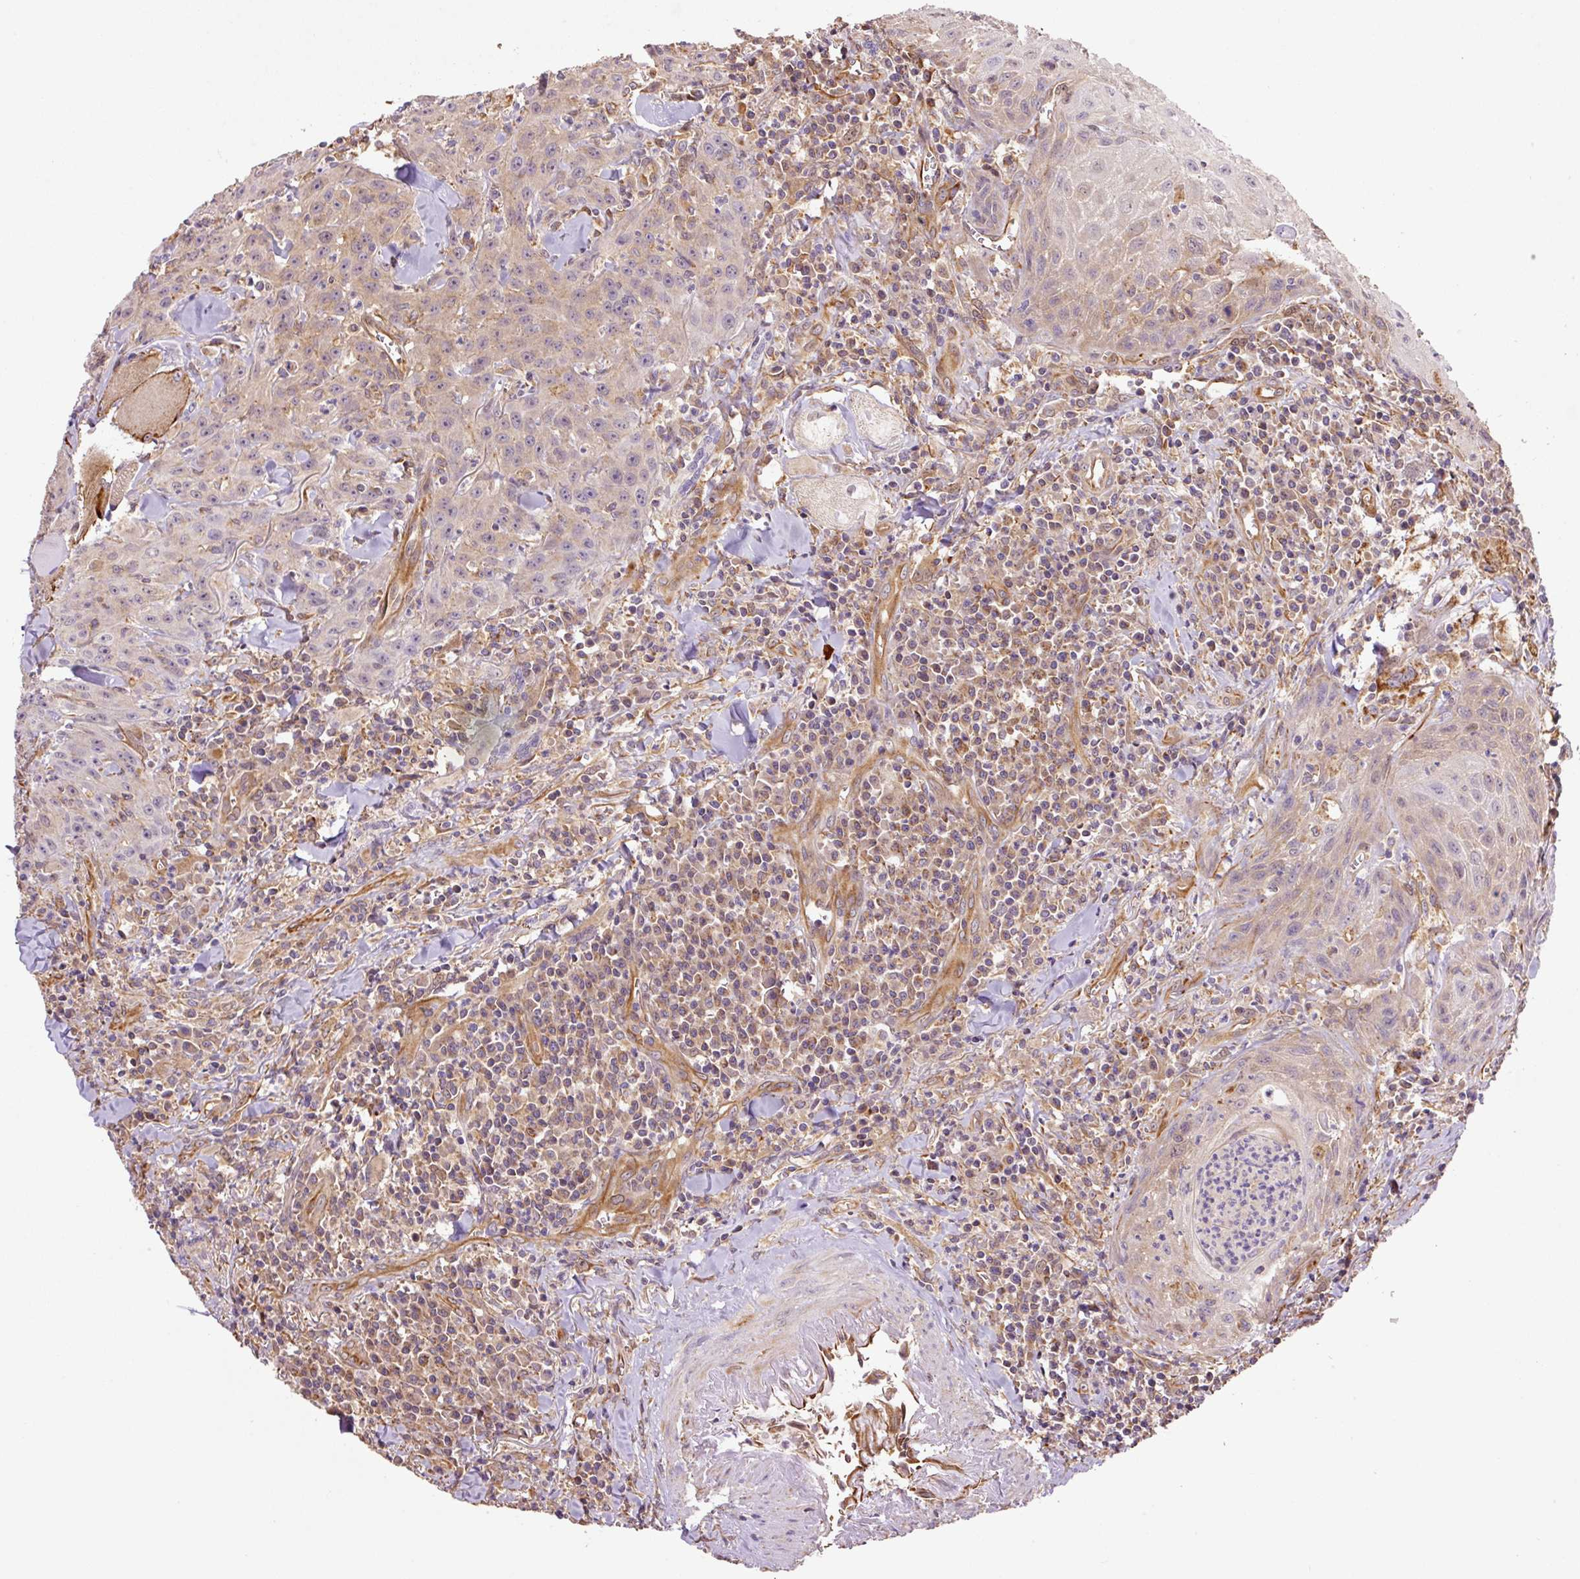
{"staining": {"intensity": "weak", "quantity": "<25%", "location": "cytoplasmic/membranous"}, "tissue": "head and neck cancer", "cell_type": "Tumor cells", "image_type": "cancer", "snomed": [{"axis": "morphology", "description": "Normal tissue, NOS"}, {"axis": "morphology", "description": "Squamous cell carcinoma, NOS"}, {"axis": "topography", "description": "Oral tissue"}, {"axis": "topography", "description": "Head-Neck"}], "caption": "An image of head and neck squamous cell carcinoma stained for a protein demonstrates no brown staining in tumor cells. (DAB immunohistochemistry visualized using brightfield microscopy, high magnification).", "gene": "PCK2", "patient": {"sex": "female", "age": 70}}